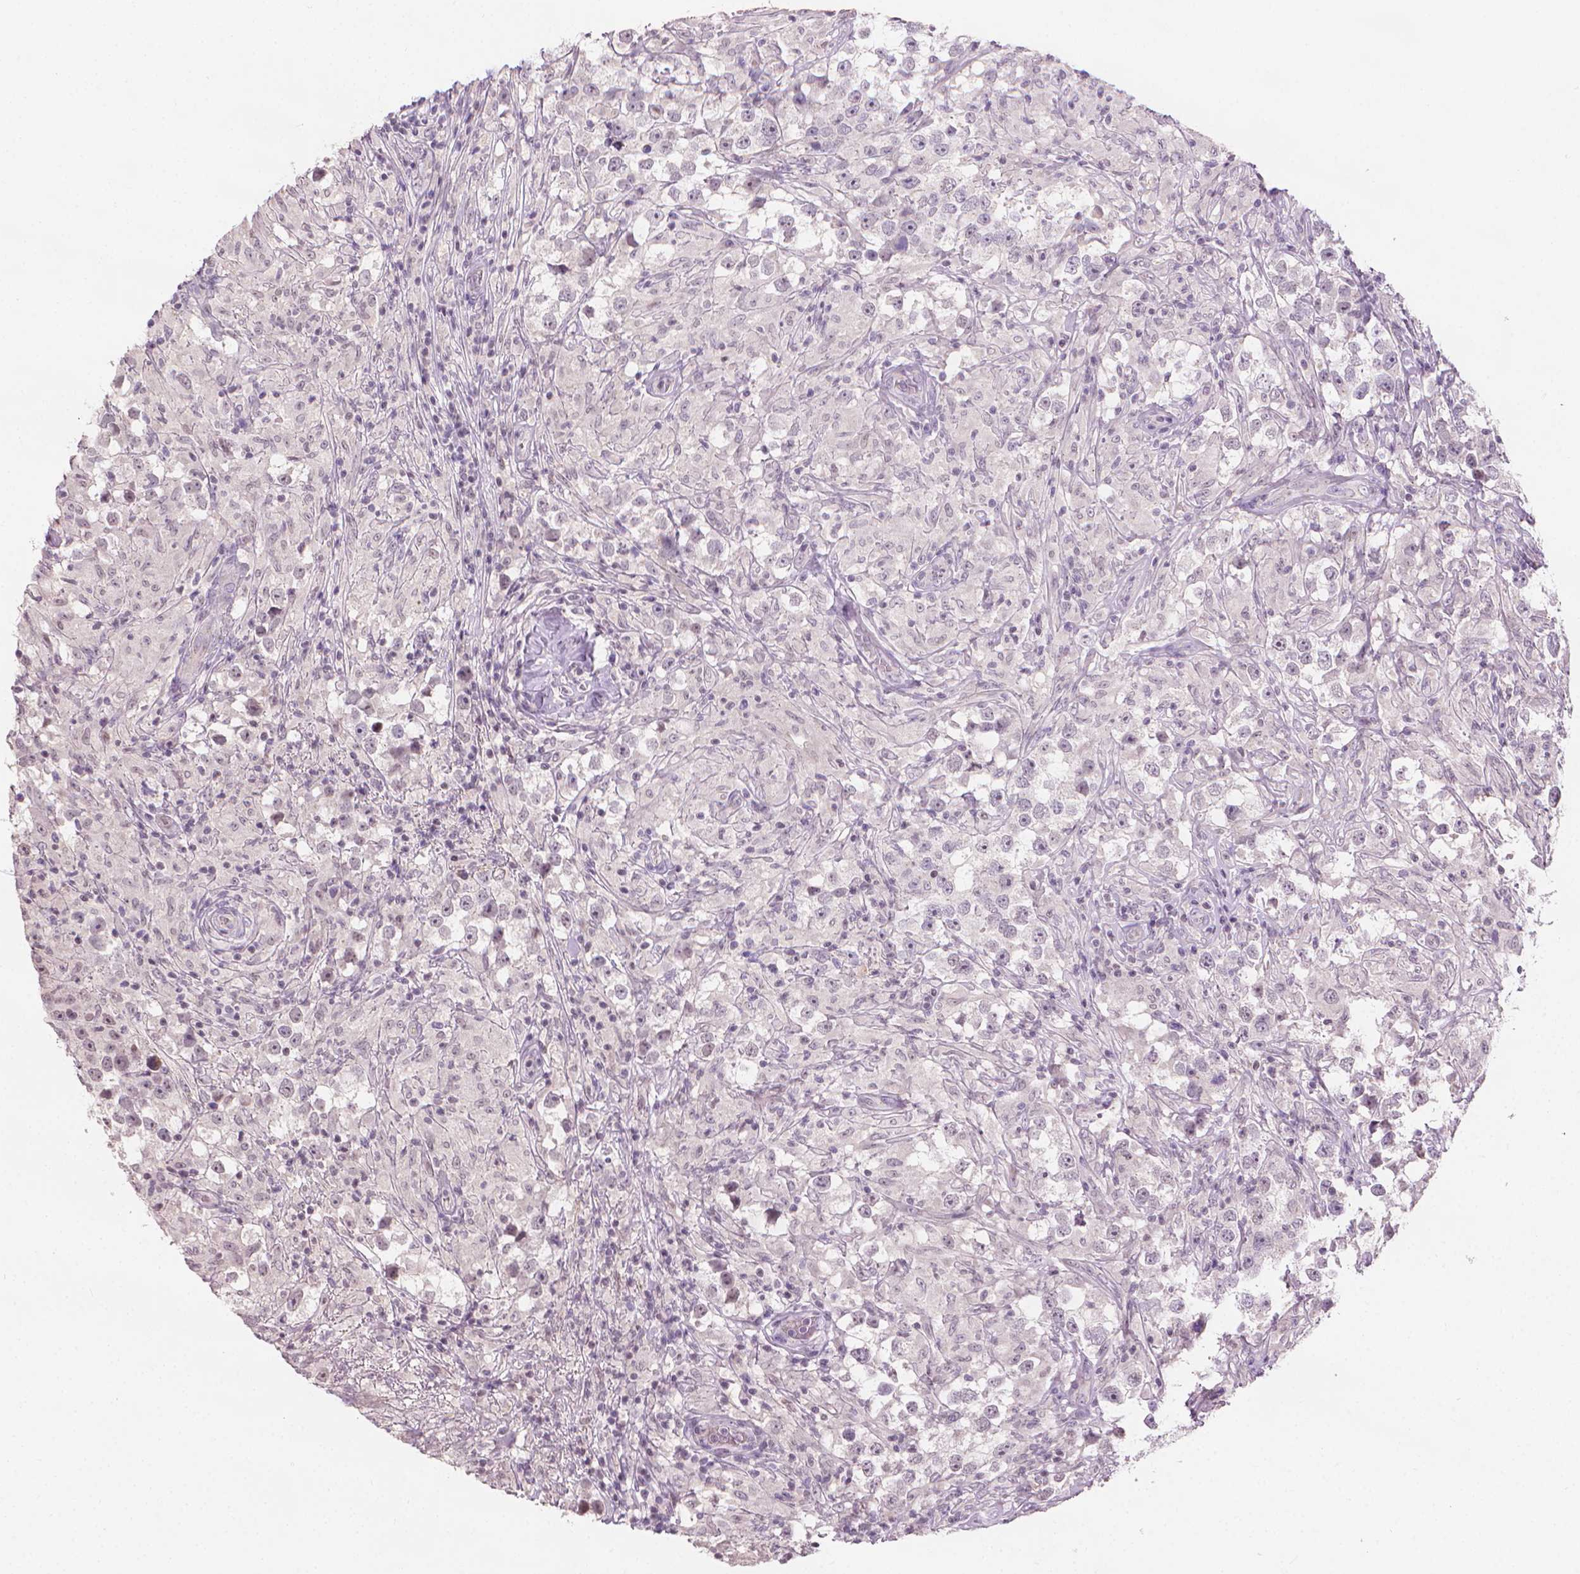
{"staining": {"intensity": "negative", "quantity": "none", "location": "none"}, "tissue": "testis cancer", "cell_type": "Tumor cells", "image_type": "cancer", "snomed": [{"axis": "morphology", "description": "Seminoma, NOS"}, {"axis": "topography", "description": "Testis"}], "caption": "Tumor cells show no significant expression in seminoma (testis).", "gene": "NCAN", "patient": {"sex": "male", "age": 46}}